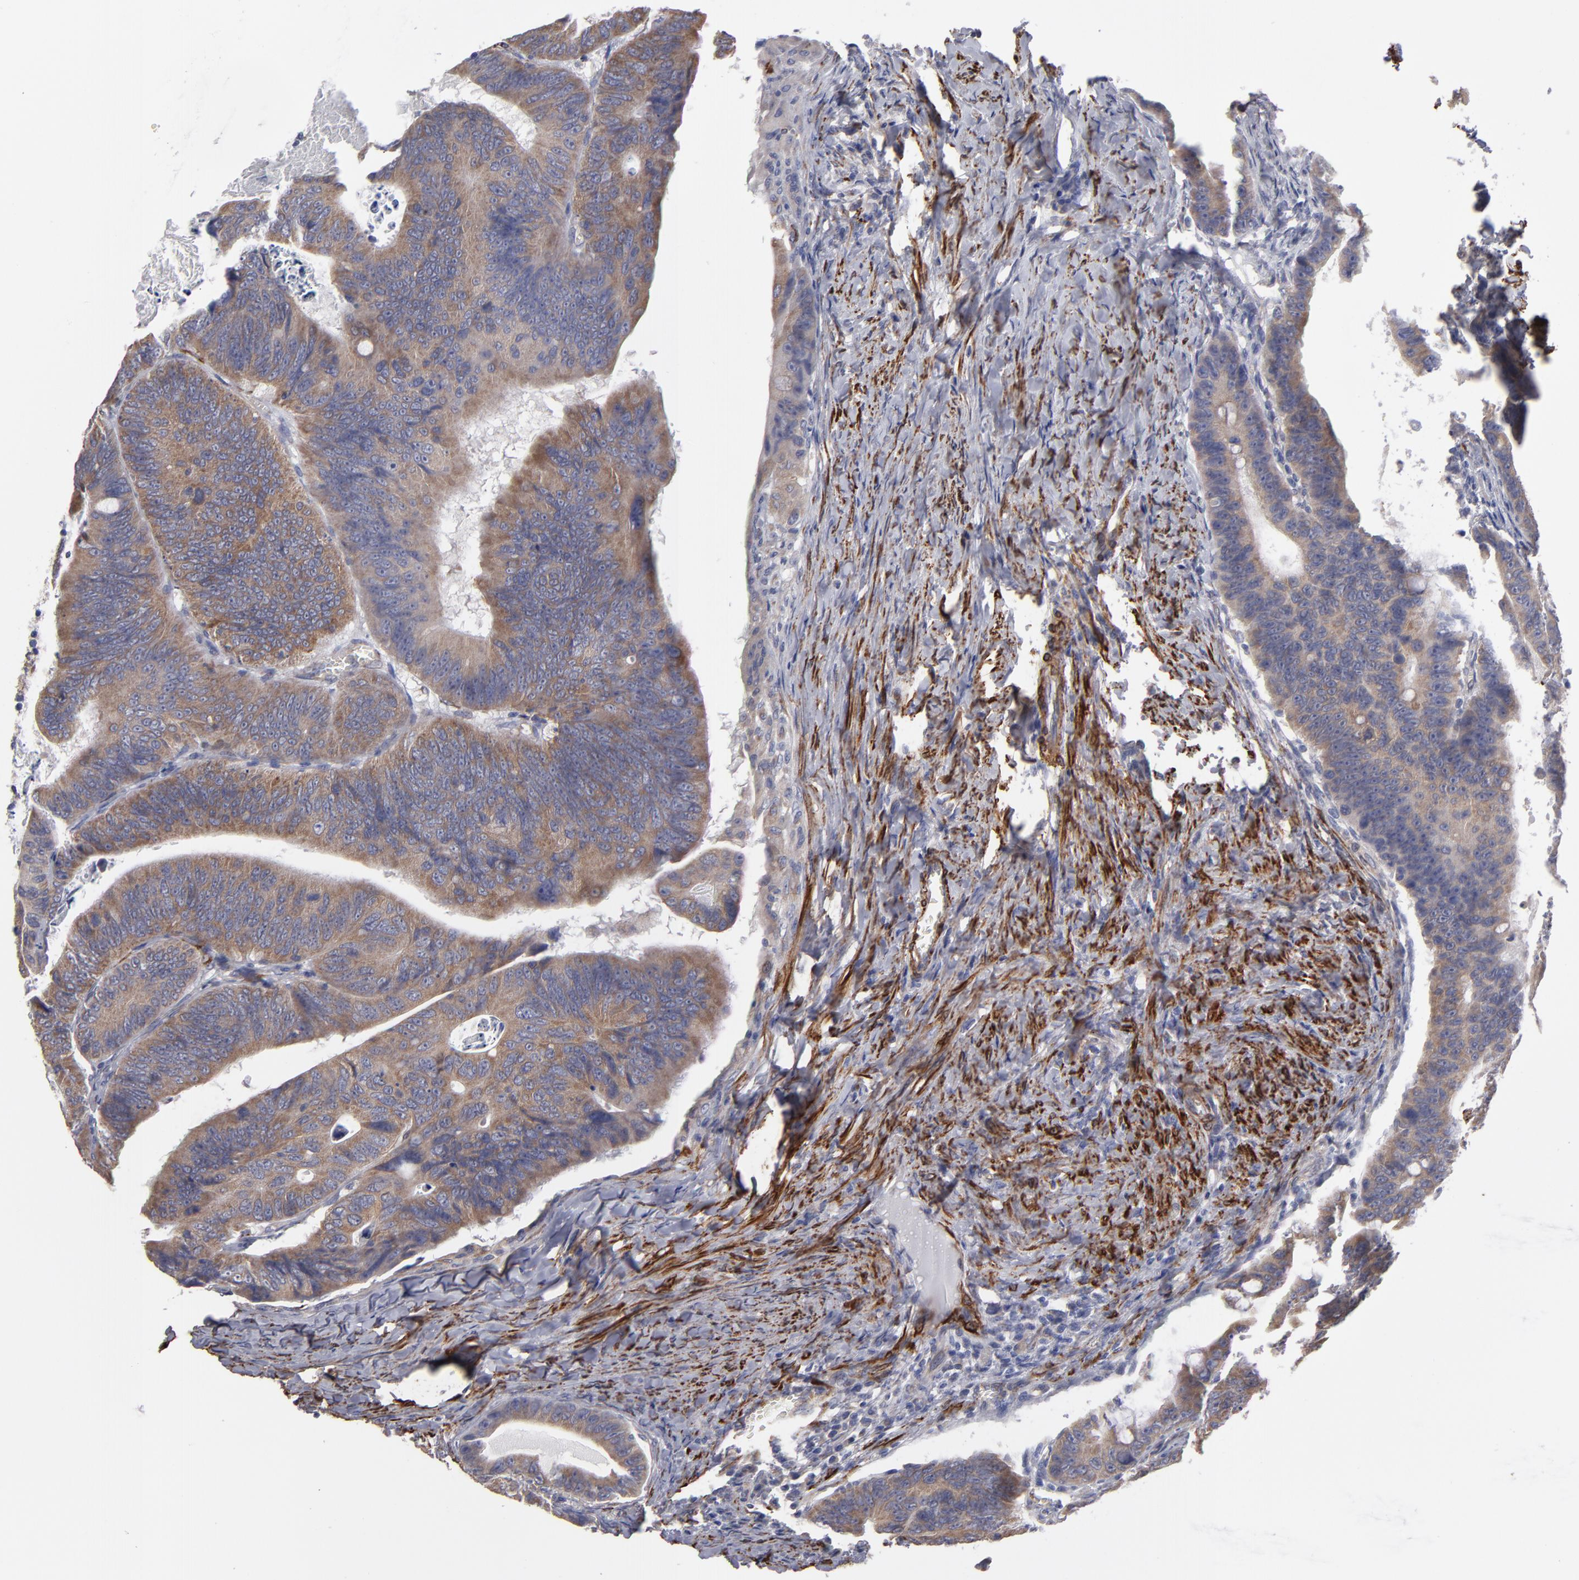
{"staining": {"intensity": "weak", "quantity": ">75%", "location": "cytoplasmic/membranous"}, "tissue": "colorectal cancer", "cell_type": "Tumor cells", "image_type": "cancer", "snomed": [{"axis": "morphology", "description": "Adenocarcinoma, NOS"}, {"axis": "topography", "description": "Colon"}], "caption": "The histopathology image exhibits staining of adenocarcinoma (colorectal), revealing weak cytoplasmic/membranous protein staining (brown color) within tumor cells.", "gene": "SLMAP", "patient": {"sex": "female", "age": 55}}